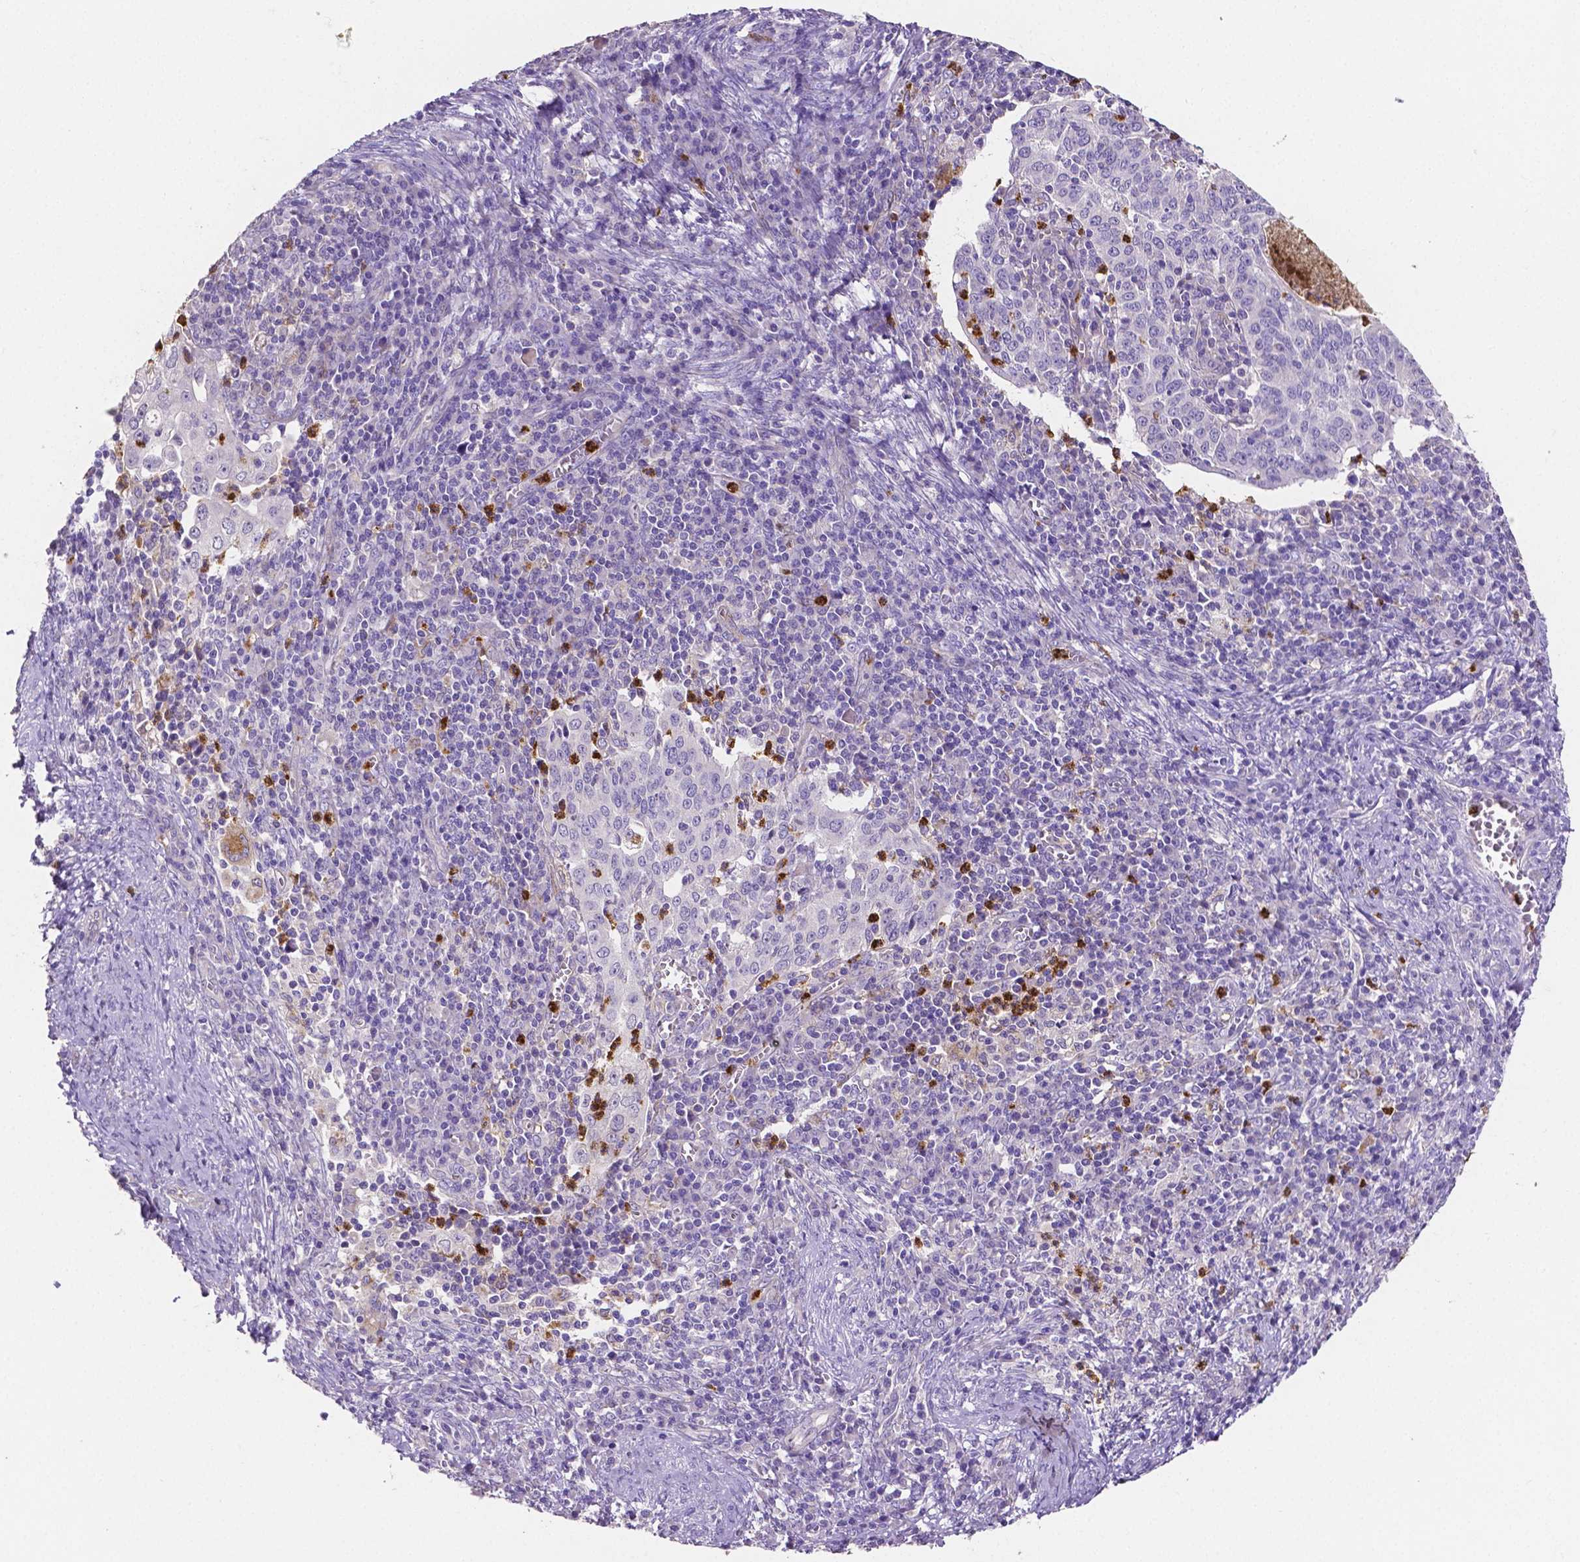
{"staining": {"intensity": "negative", "quantity": "none", "location": "none"}, "tissue": "cervical cancer", "cell_type": "Tumor cells", "image_type": "cancer", "snomed": [{"axis": "morphology", "description": "Squamous cell carcinoma, NOS"}, {"axis": "topography", "description": "Cervix"}], "caption": "Immunohistochemistry photomicrograph of cervical cancer stained for a protein (brown), which reveals no staining in tumor cells.", "gene": "MMP9", "patient": {"sex": "female", "age": 39}}